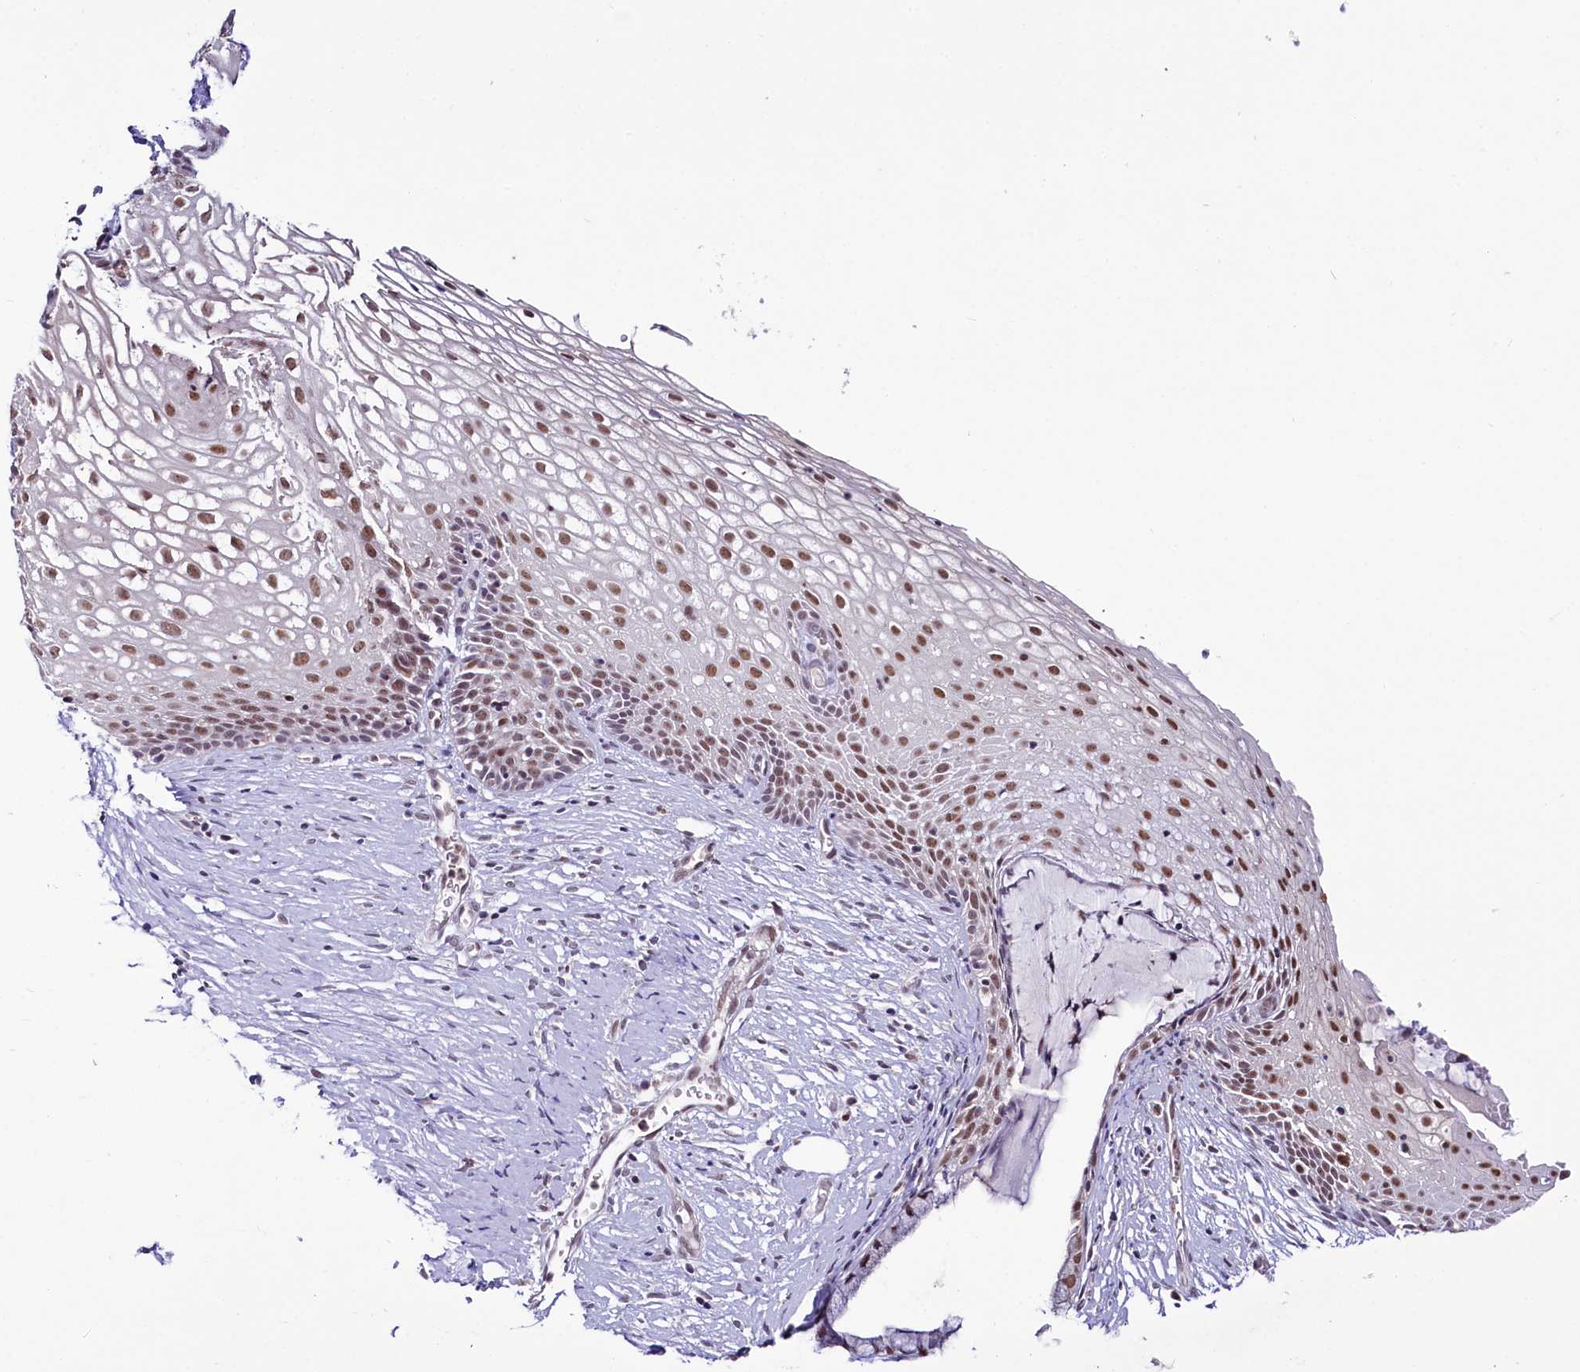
{"staining": {"intensity": "moderate", "quantity": "25%-75%", "location": "nuclear"}, "tissue": "cervix", "cell_type": "Glandular cells", "image_type": "normal", "snomed": [{"axis": "morphology", "description": "Normal tissue, NOS"}, {"axis": "topography", "description": "Cervix"}], "caption": "Immunohistochemical staining of unremarkable cervix exhibits 25%-75% levels of moderate nuclear protein positivity in about 25%-75% of glandular cells. The protein is stained brown, and the nuclei are stained in blue (DAB IHC with brightfield microscopy, high magnification).", "gene": "SCAF11", "patient": {"sex": "female", "age": 33}}